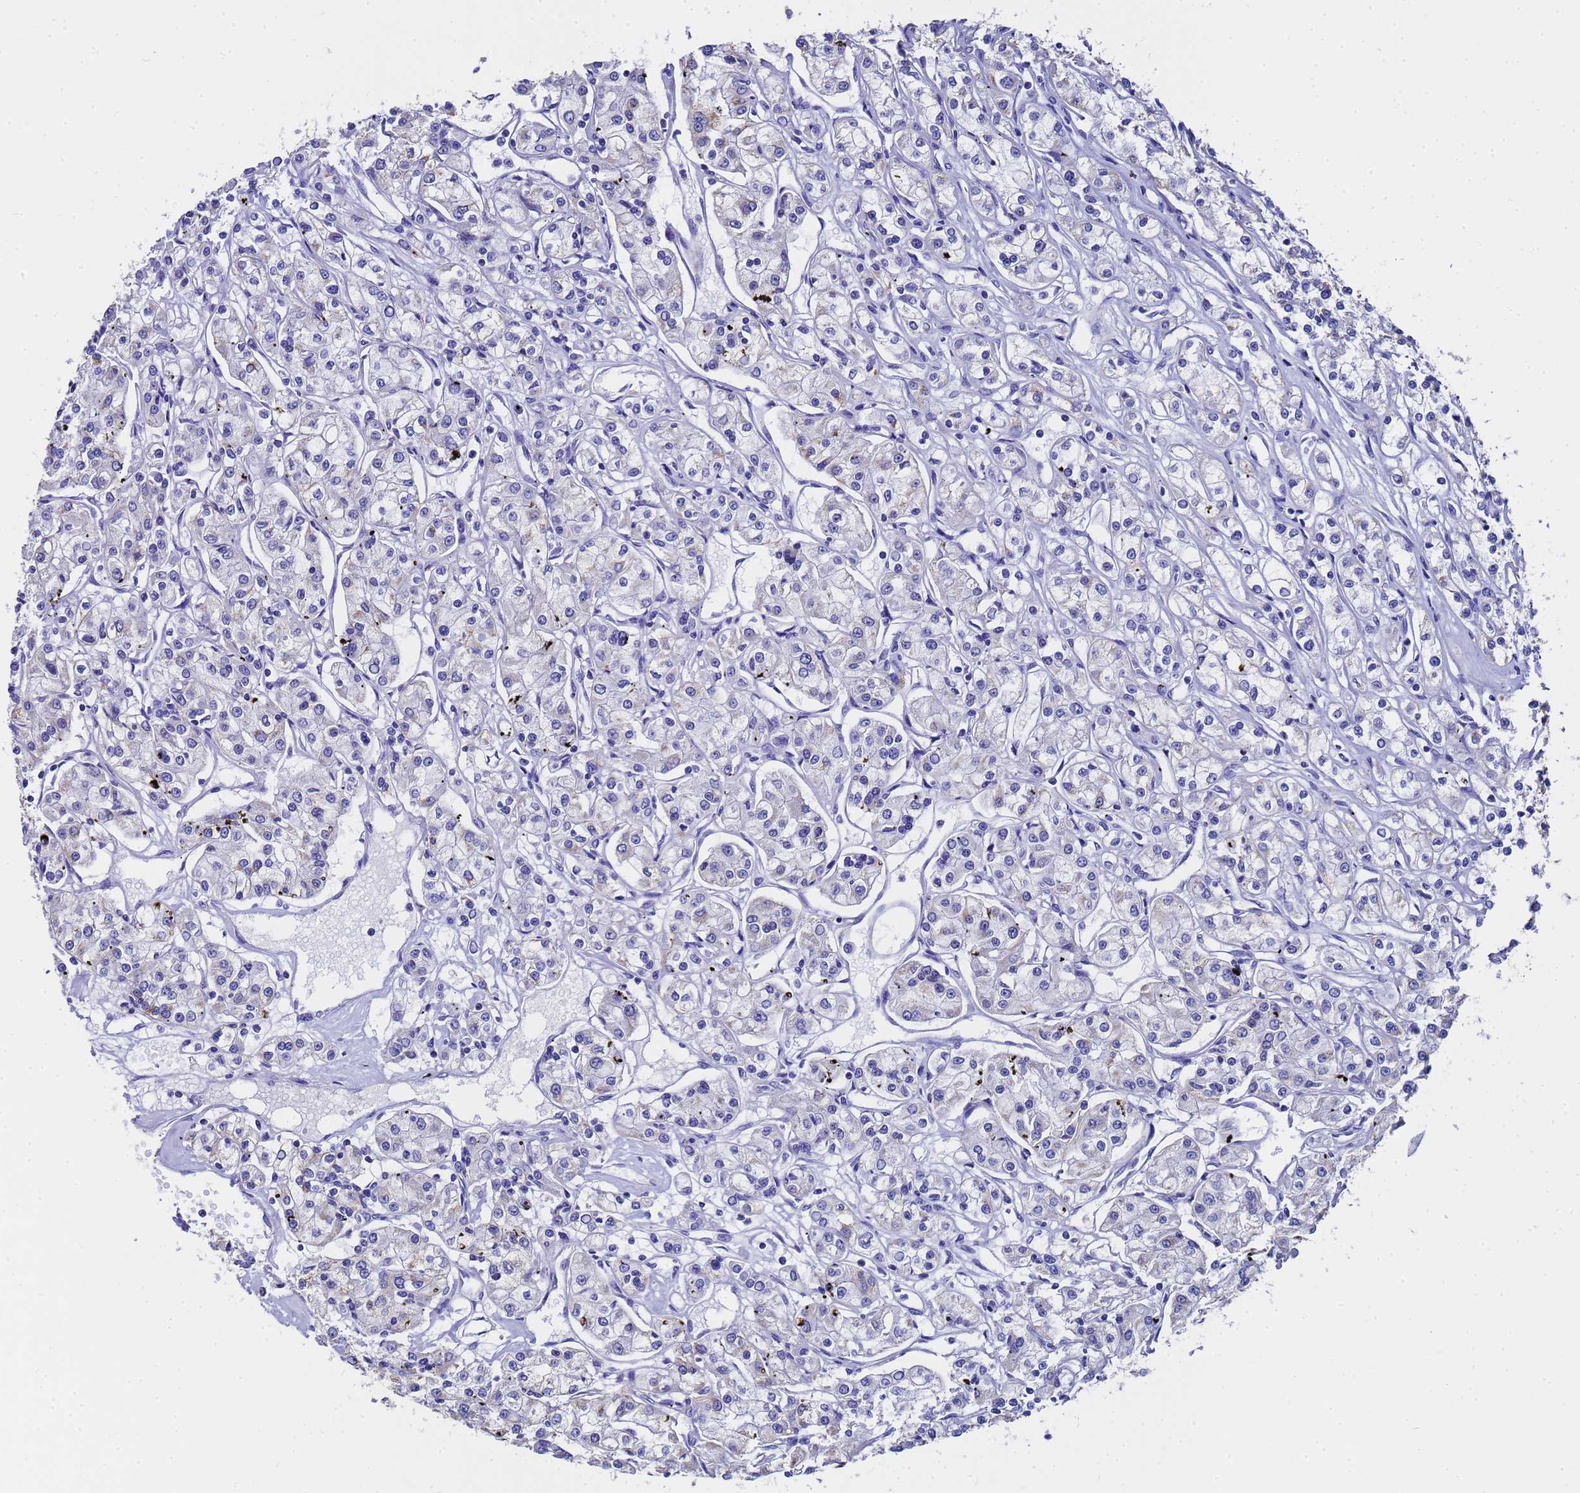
{"staining": {"intensity": "negative", "quantity": "none", "location": "none"}, "tissue": "renal cancer", "cell_type": "Tumor cells", "image_type": "cancer", "snomed": [{"axis": "morphology", "description": "Adenocarcinoma, NOS"}, {"axis": "topography", "description": "Kidney"}], "caption": "Histopathology image shows no protein positivity in tumor cells of renal cancer tissue. Nuclei are stained in blue.", "gene": "MRPS12", "patient": {"sex": "female", "age": 59}}